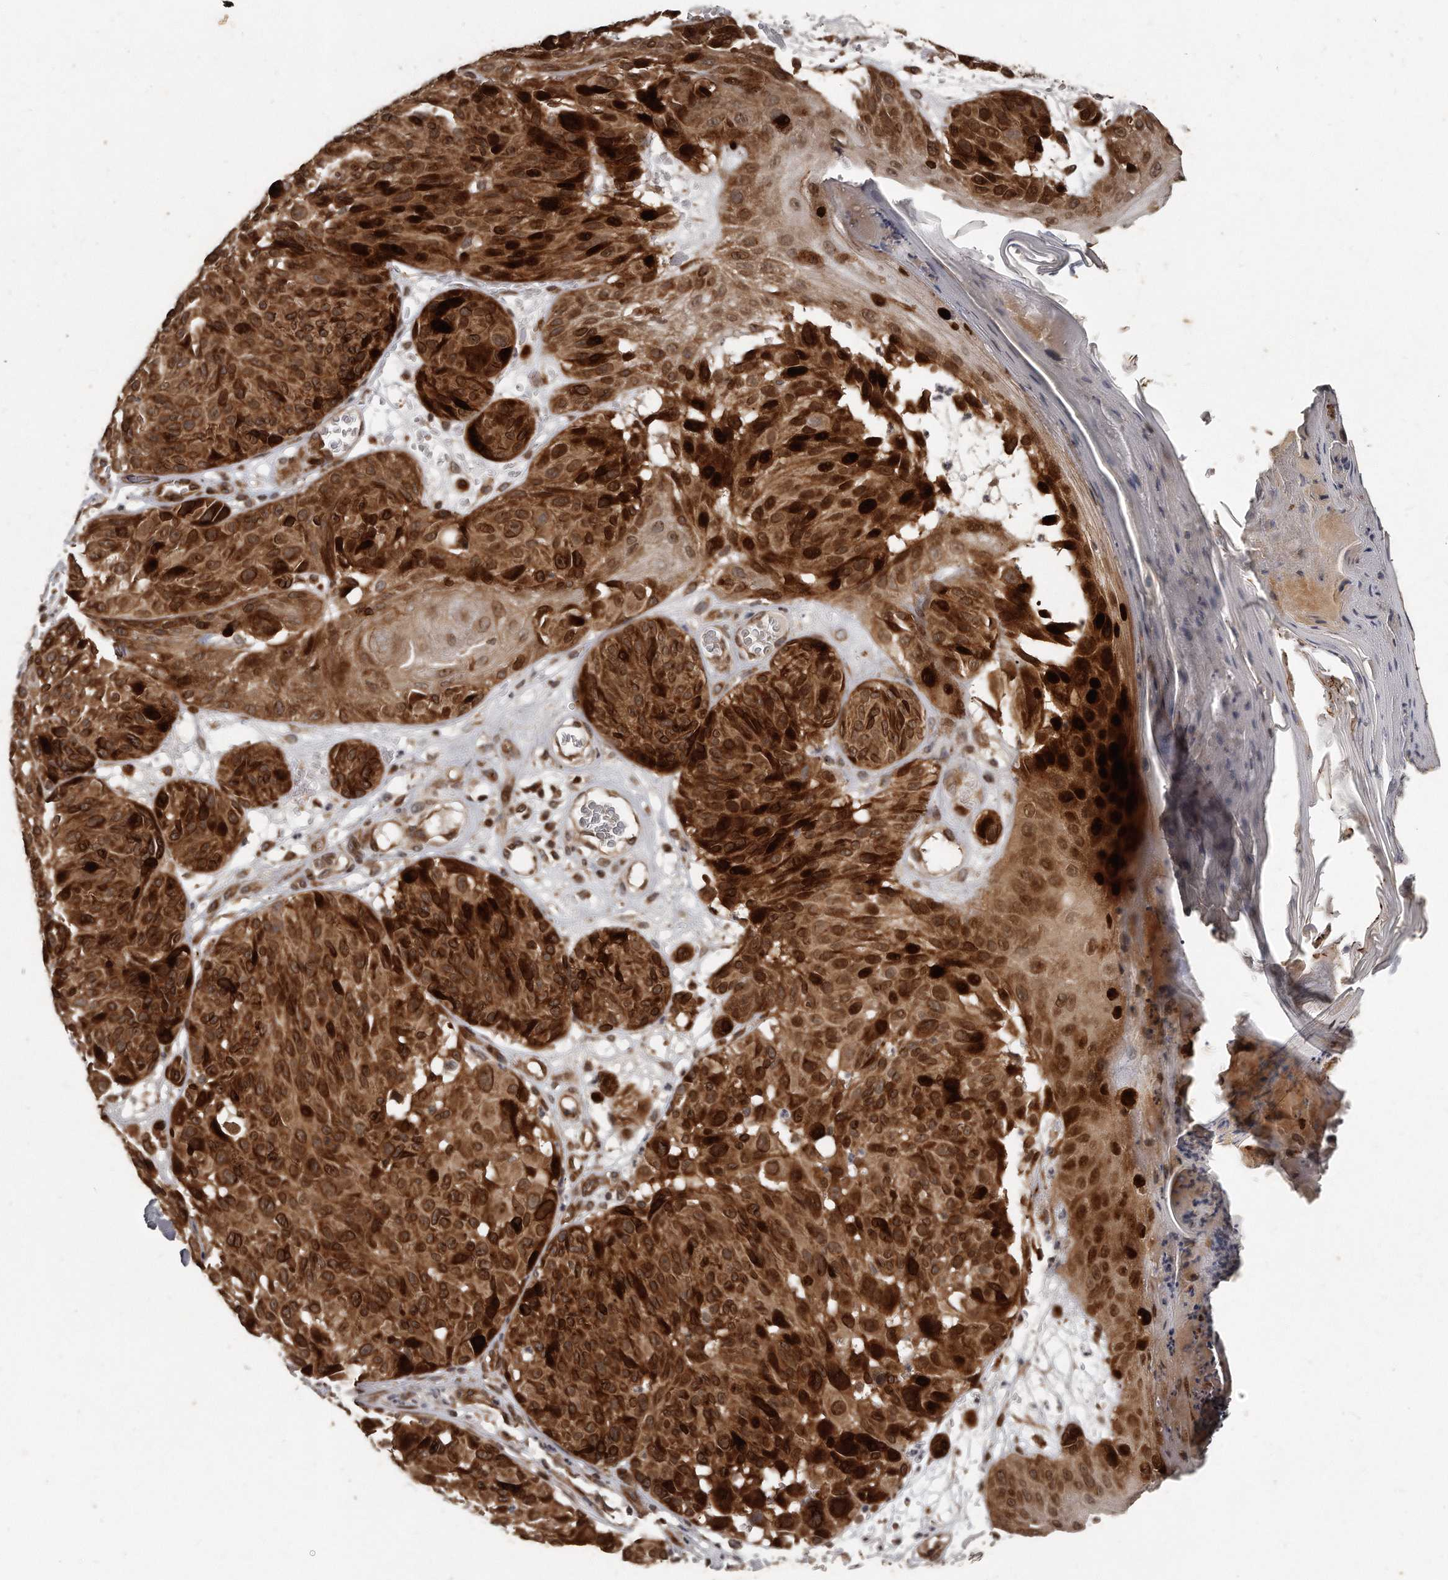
{"staining": {"intensity": "strong", "quantity": ">75%", "location": "cytoplasmic/membranous,nuclear"}, "tissue": "melanoma", "cell_type": "Tumor cells", "image_type": "cancer", "snomed": [{"axis": "morphology", "description": "Malignant melanoma, NOS"}, {"axis": "topography", "description": "Skin"}], "caption": "Protein analysis of malignant melanoma tissue displays strong cytoplasmic/membranous and nuclear staining in approximately >75% of tumor cells. The protein is shown in brown color, while the nuclei are stained blue.", "gene": "GCH1", "patient": {"sex": "male", "age": 83}}